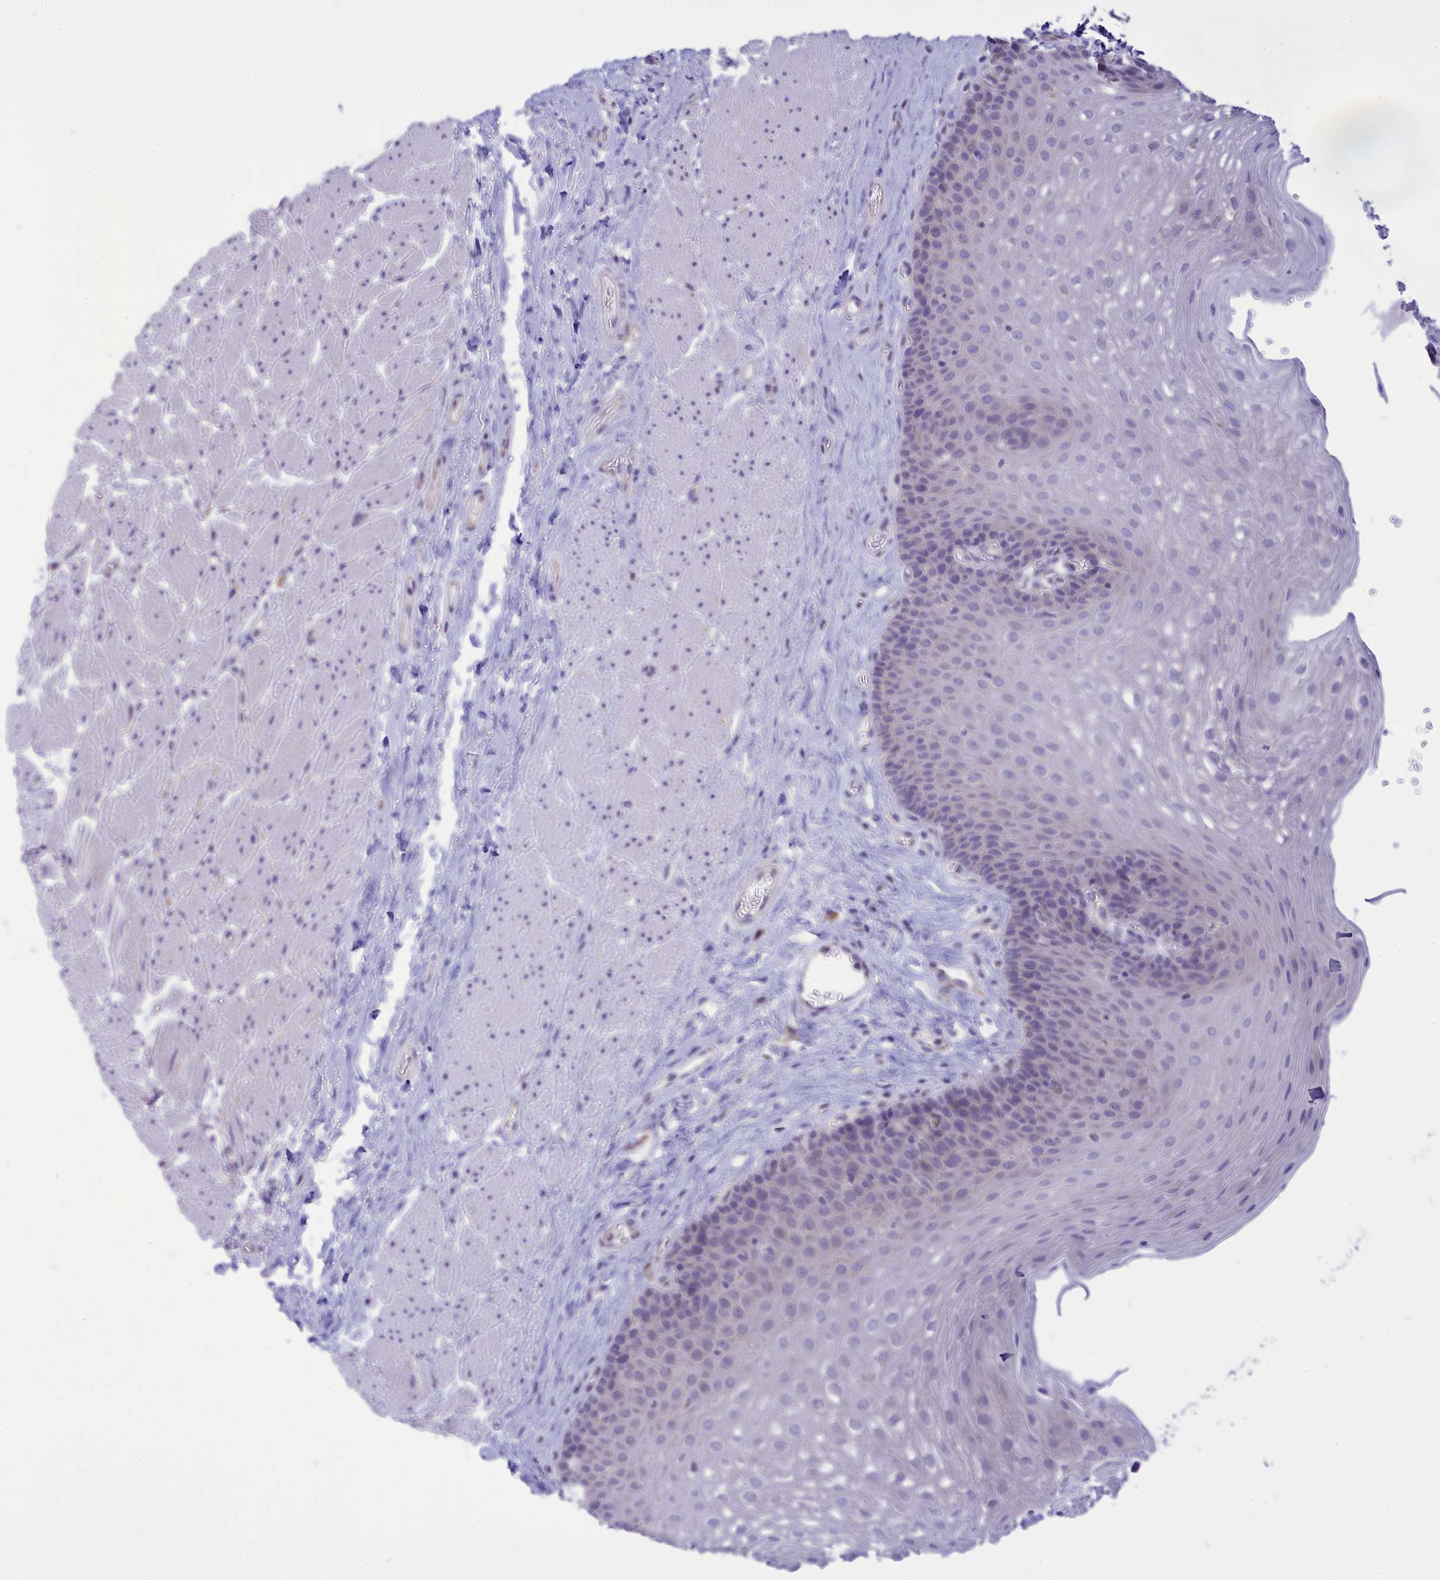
{"staining": {"intensity": "negative", "quantity": "none", "location": "none"}, "tissue": "esophagus", "cell_type": "Squamous epithelial cells", "image_type": "normal", "snomed": [{"axis": "morphology", "description": "Normal tissue, NOS"}, {"axis": "topography", "description": "Esophagus"}], "caption": "Immunohistochemistry (IHC) micrograph of benign human esophagus stained for a protein (brown), which demonstrates no positivity in squamous epithelial cells. Brightfield microscopy of immunohistochemistry stained with DAB (3,3'-diaminobenzidine) (brown) and hematoxylin (blue), captured at high magnification.", "gene": "DCAF16", "patient": {"sex": "female", "age": 66}}